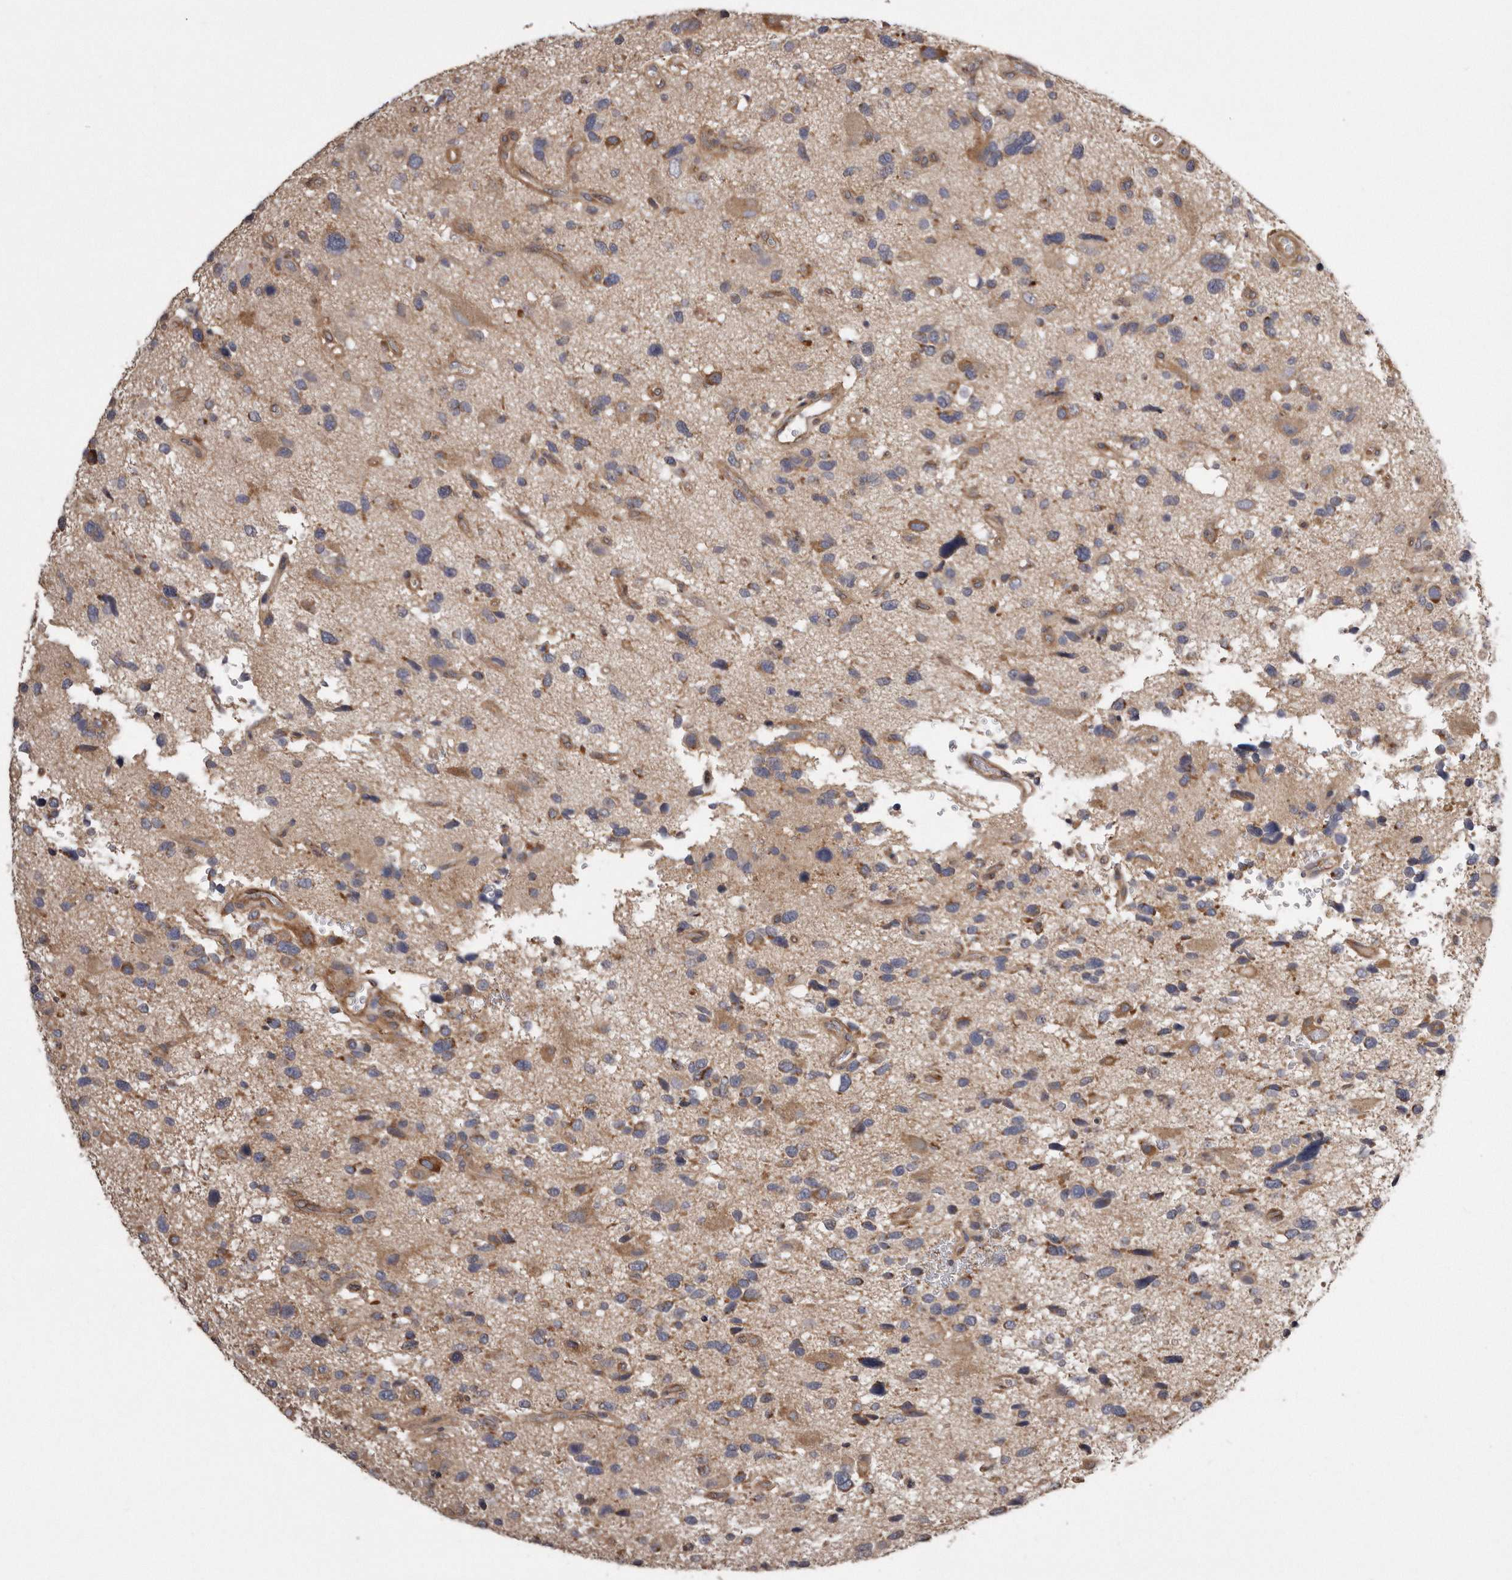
{"staining": {"intensity": "weak", "quantity": ">75%", "location": "cytoplasmic/membranous"}, "tissue": "glioma", "cell_type": "Tumor cells", "image_type": "cancer", "snomed": [{"axis": "morphology", "description": "Glioma, malignant, High grade"}, {"axis": "topography", "description": "Brain"}], "caption": "A high-resolution photomicrograph shows immunohistochemistry staining of malignant high-grade glioma, which demonstrates weak cytoplasmic/membranous staining in about >75% of tumor cells. Using DAB (brown) and hematoxylin (blue) stains, captured at high magnification using brightfield microscopy.", "gene": "ARMCX1", "patient": {"sex": "male", "age": 33}}